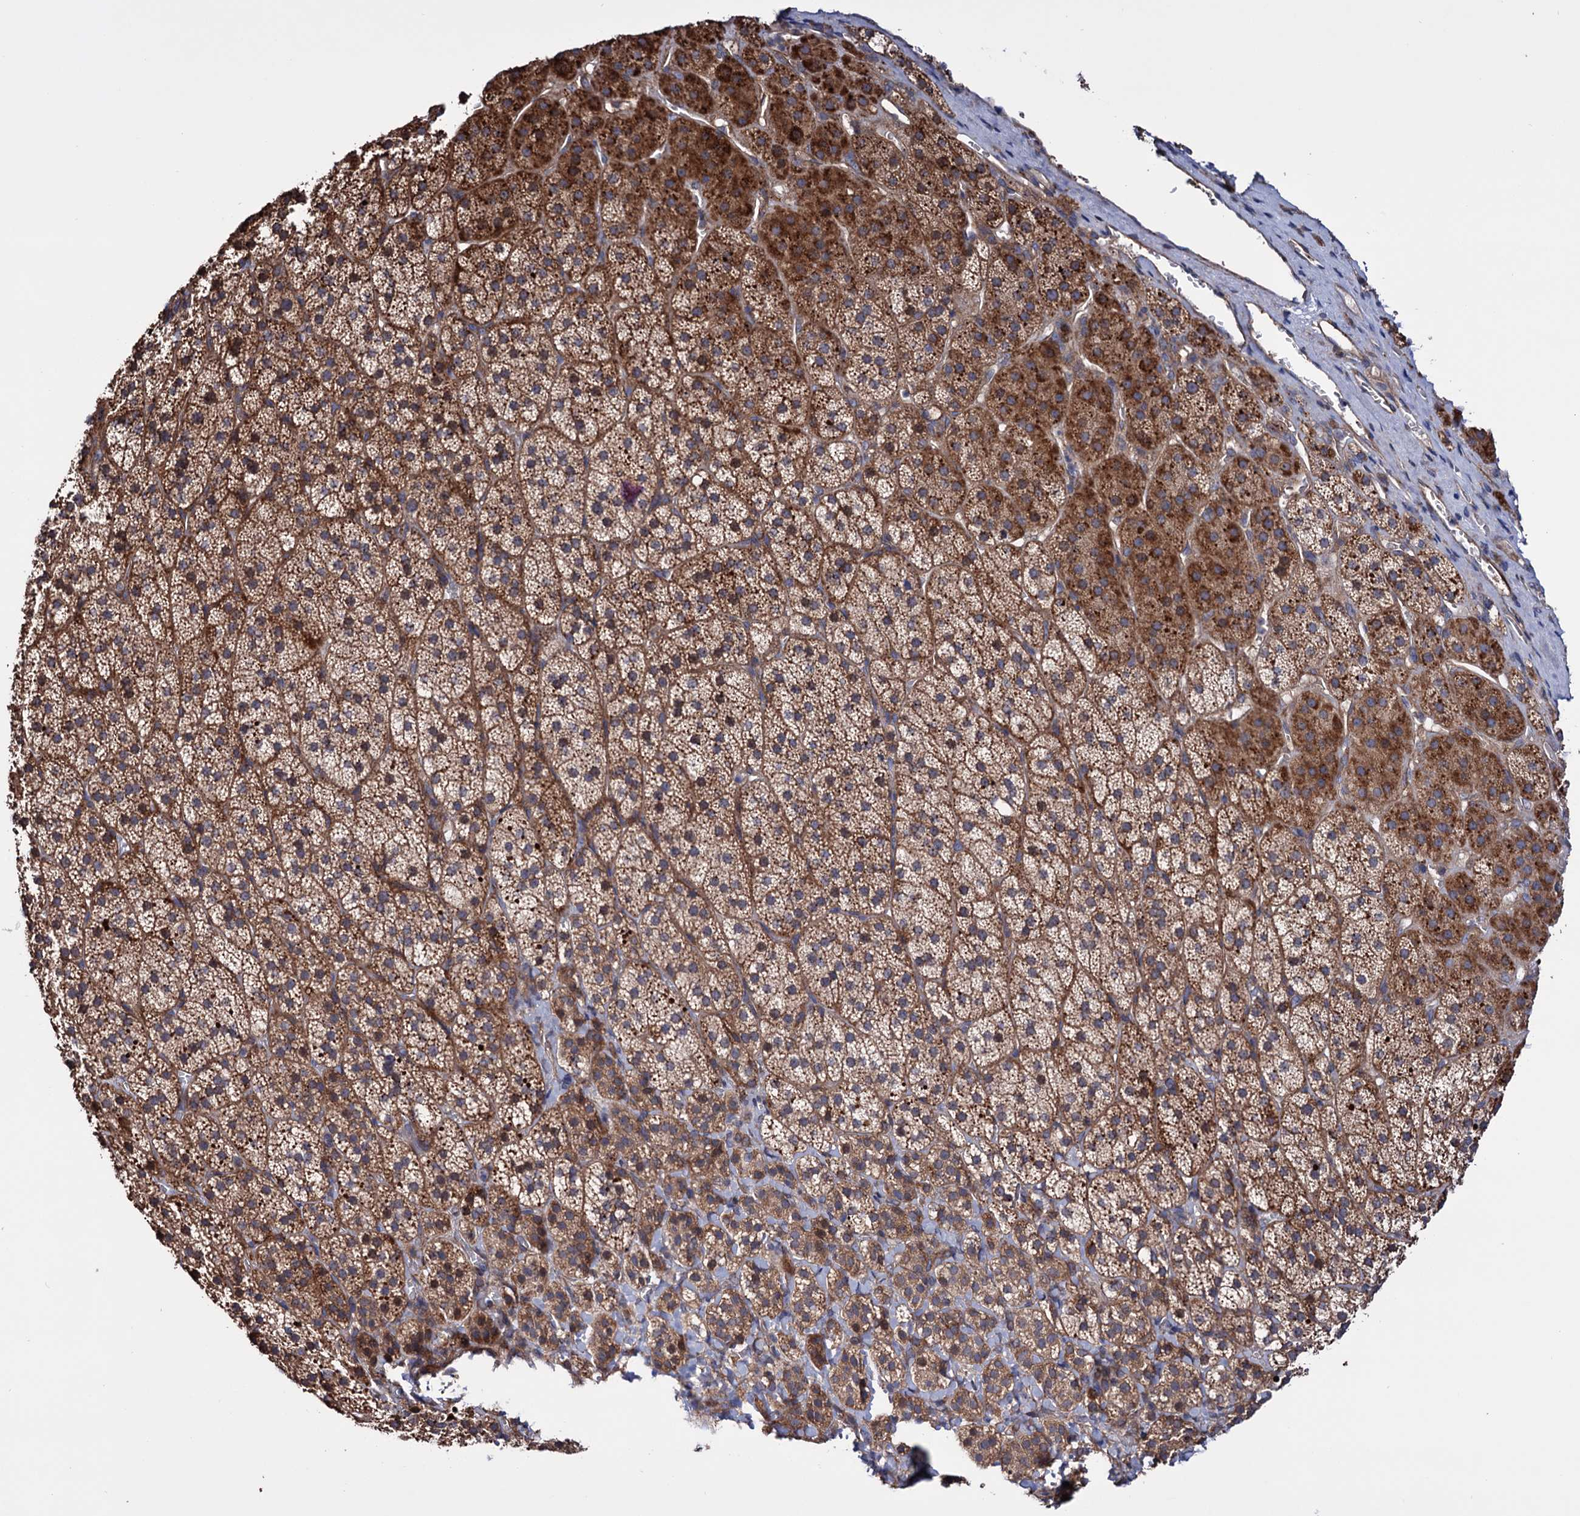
{"staining": {"intensity": "moderate", "quantity": "25%-75%", "location": "cytoplasmic/membranous"}, "tissue": "adrenal gland", "cell_type": "Glandular cells", "image_type": "normal", "snomed": [{"axis": "morphology", "description": "Normal tissue, NOS"}, {"axis": "topography", "description": "Adrenal gland"}], "caption": "Adrenal gland stained with immunohistochemistry (IHC) reveals moderate cytoplasmic/membranous positivity in about 25%-75% of glandular cells.", "gene": "FERMT2", "patient": {"sex": "female", "age": 44}}